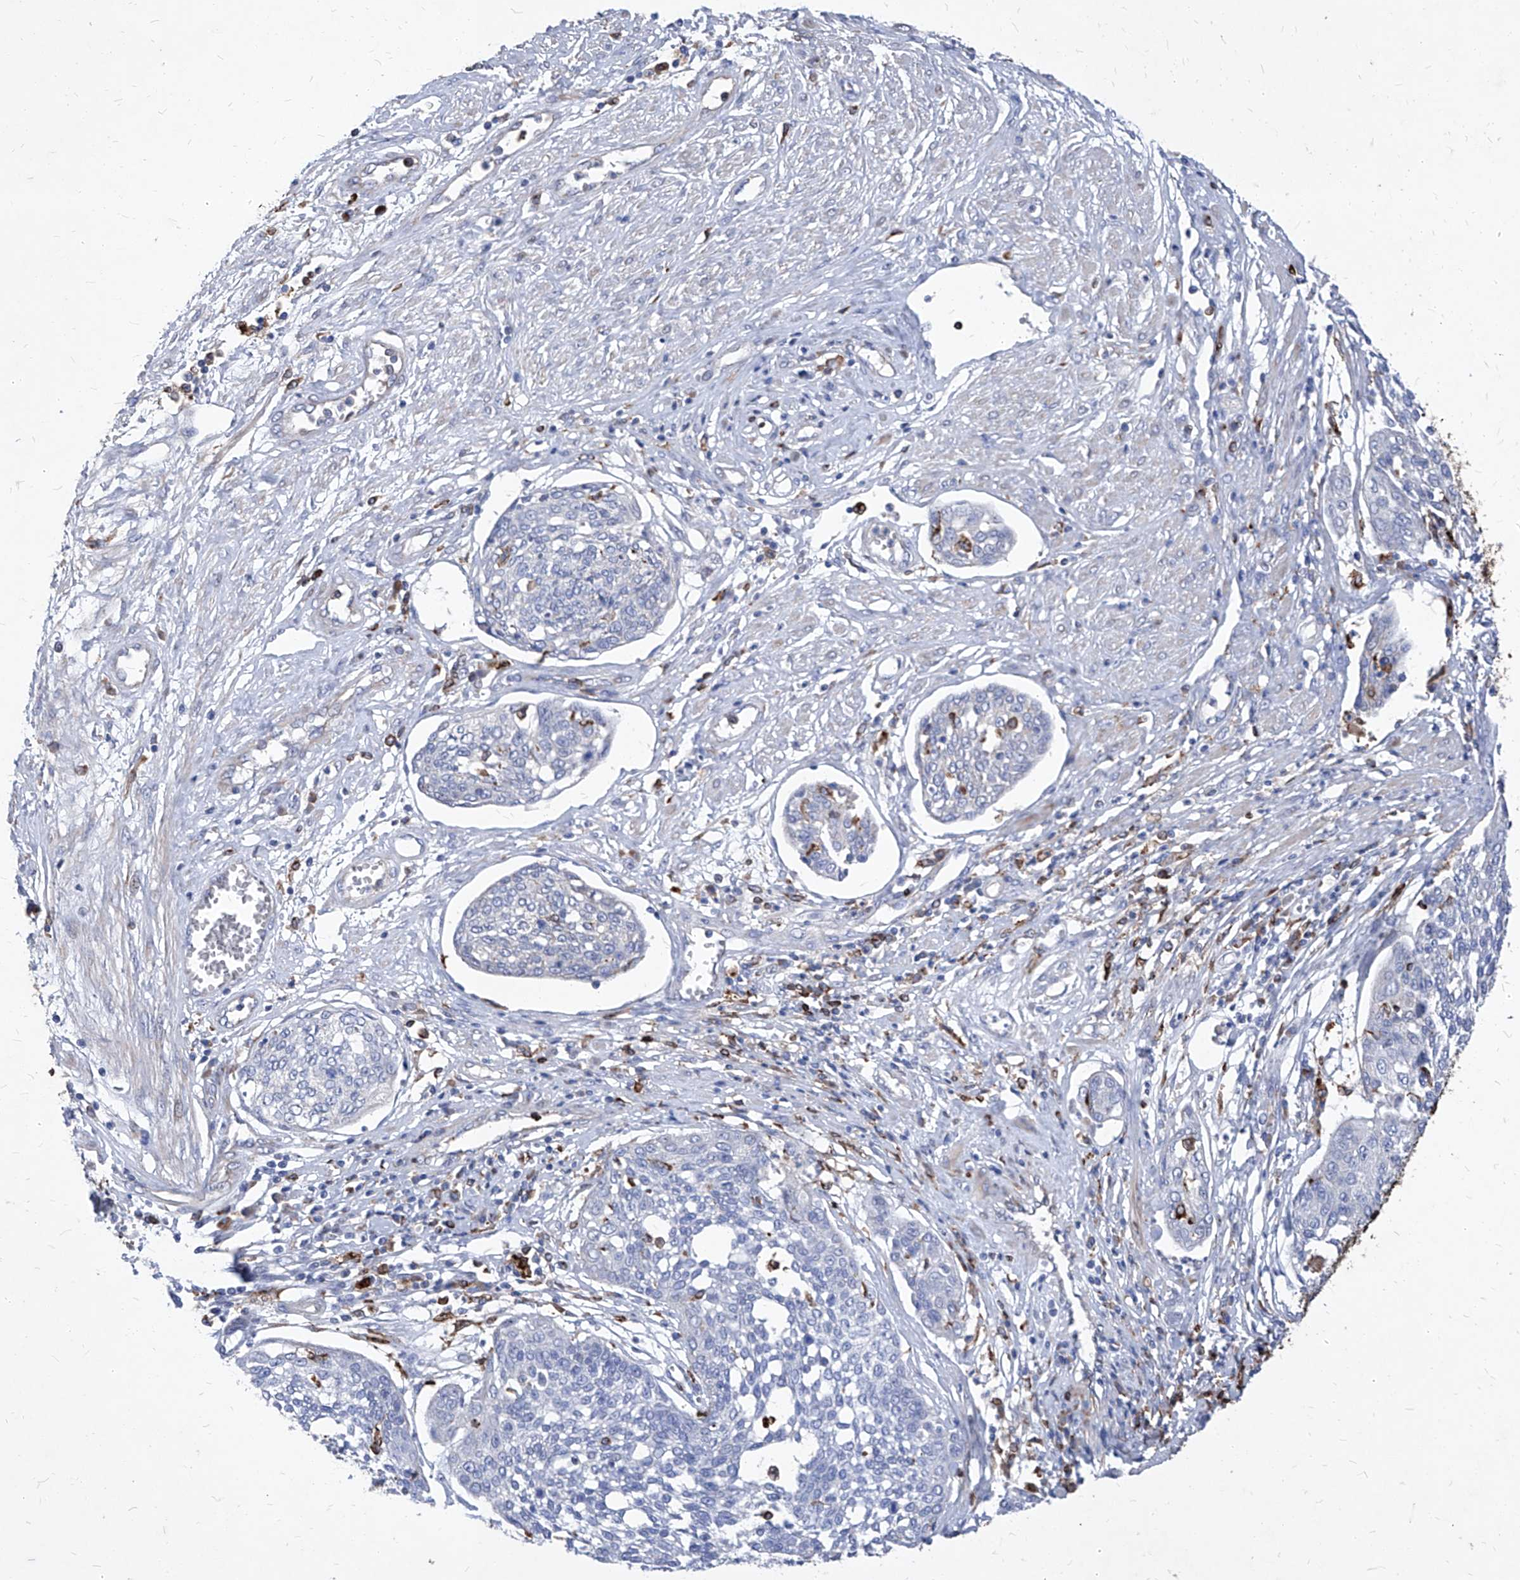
{"staining": {"intensity": "negative", "quantity": "none", "location": "none"}, "tissue": "cervical cancer", "cell_type": "Tumor cells", "image_type": "cancer", "snomed": [{"axis": "morphology", "description": "Squamous cell carcinoma, NOS"}, {"axis": "topography", "description": "Cervix"}], "caption": "A histopathology image of human squamous cell carcinoma (cervical) is negative for staining in tumor cells. (DAB (3,3'-diaminobenzidine) immunohistochemistry (IHC) visualized using brightfield microscopy, high magnification).", "gene": "UBOX5", "patient": {"sex": "female", "age": 34}}